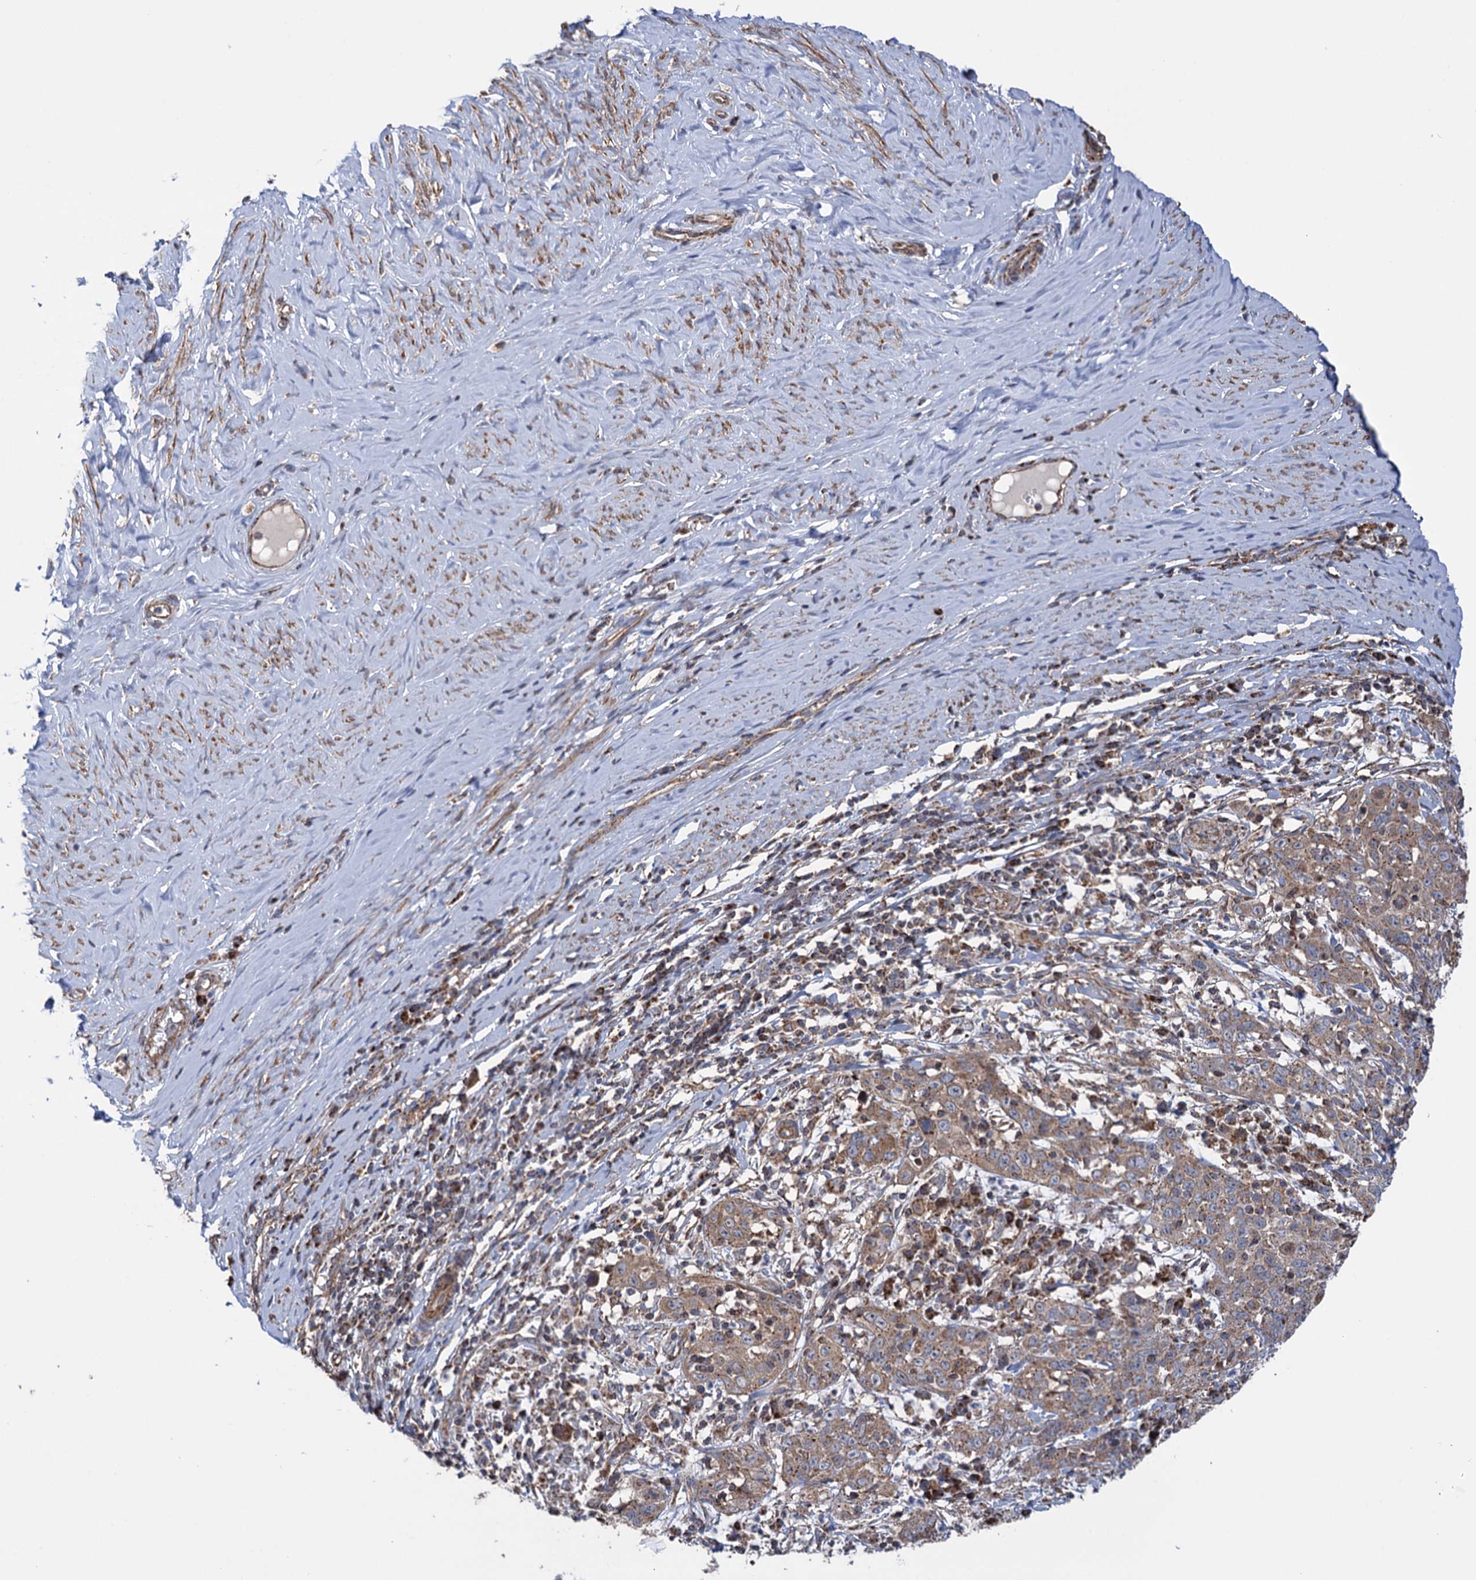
{"staining": {"intensity": "moderate", "quantity": ">75%", "location": "cytoplasmic/membranous"}, "tissue": "cervical cancer", "cell_type": "Tumor cells", "image_type": "cancer", "snomed": [{"axis": "morphology", "description": "Squamous cell carcinoma, NOS"}, {"axis": "topography", "description": "Cervix"}], "caption": "Protein expression analysis of cervical cancer displays moderate cytoplasmic/membranous positivity in about >75% of tumor cells.", "gene": "SUCLA2", "patient": {"sex": "female", "age": 46}}